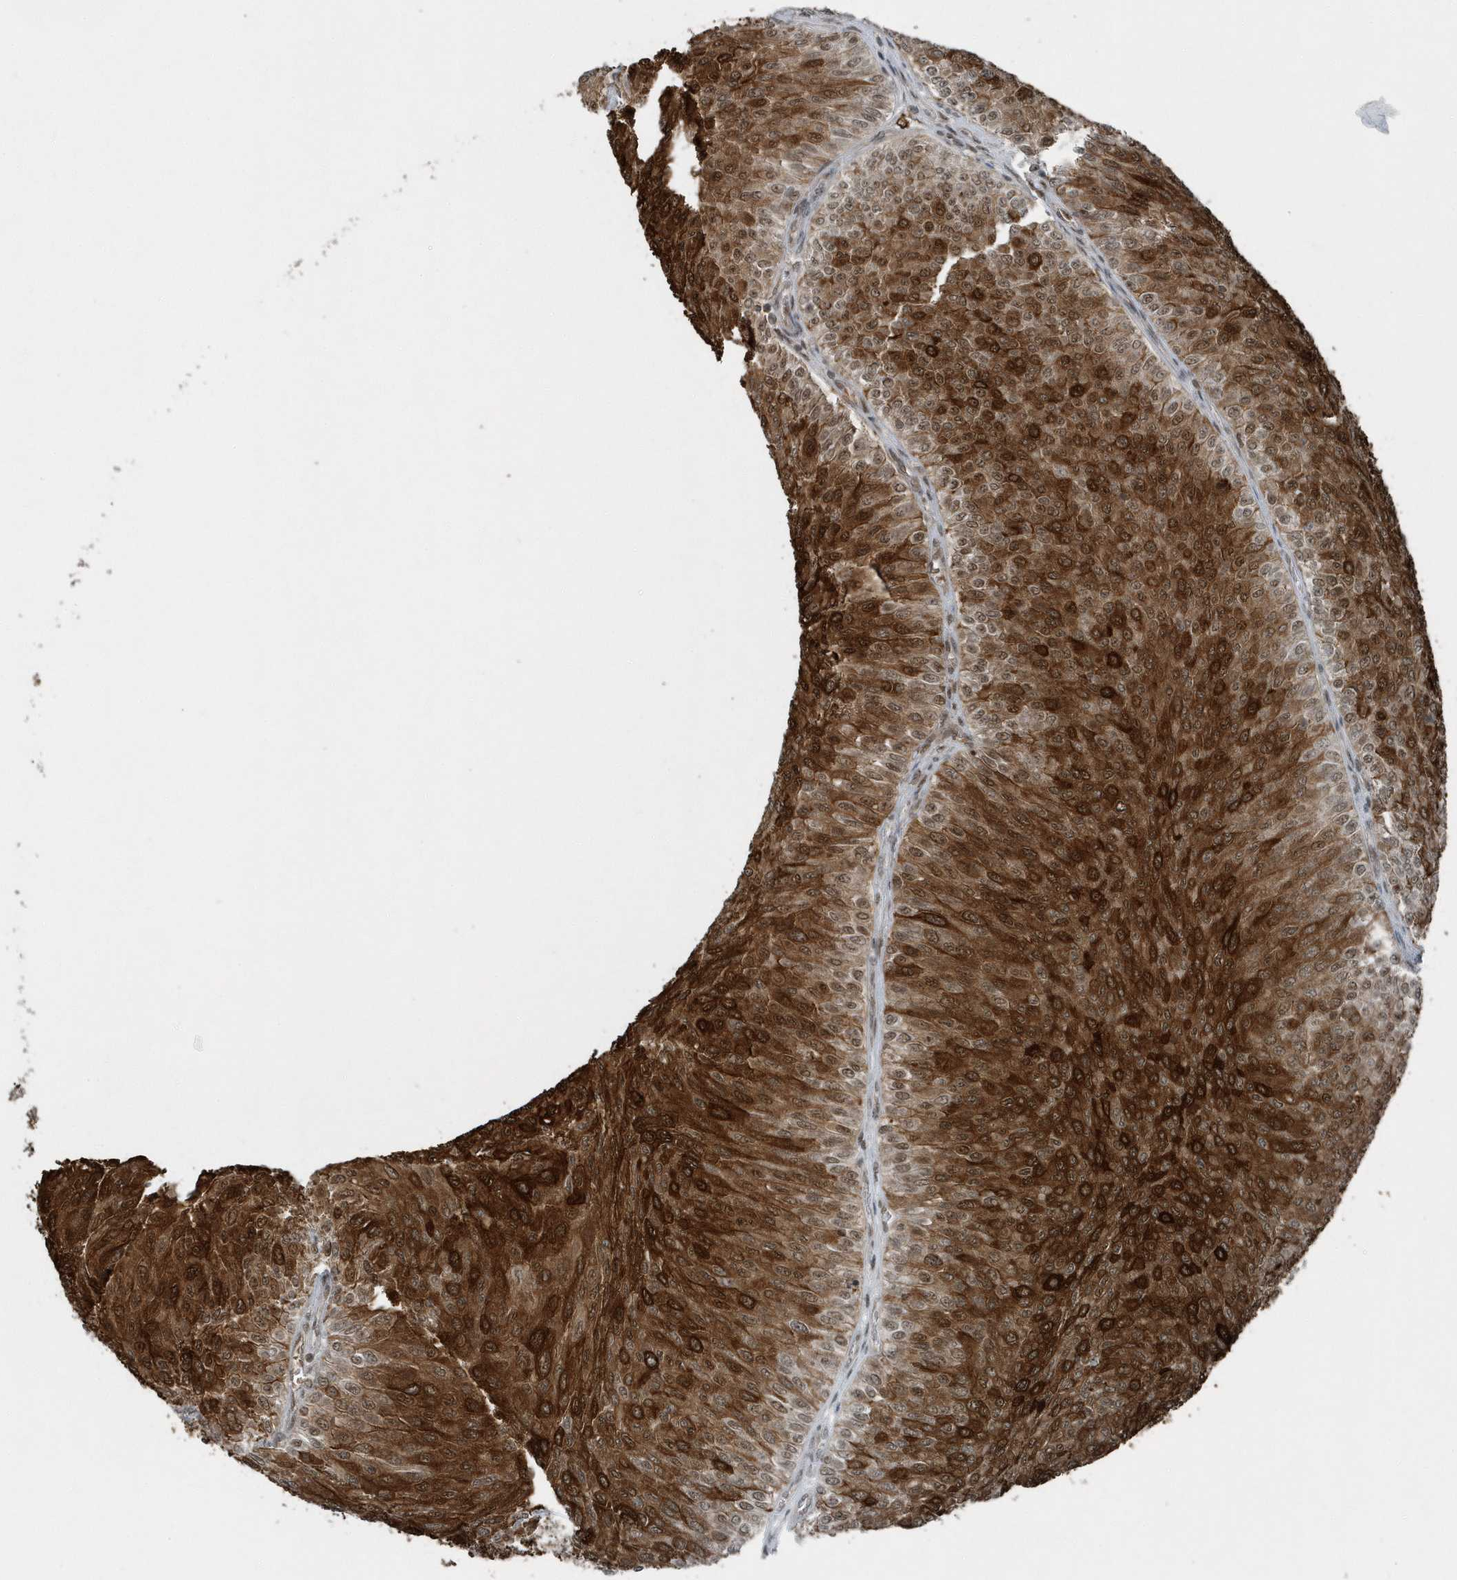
{"staining": {"intensity": "strong", "quantity": ">75%", "location": "cytoplasmic/membranous,nuclear"}, "tissue": "urothelial cancer", "cell_type": "Tumor cells", "image_type": "cancer", "snomed": [{"axis": "morphology", "description": "Urothelial carcinoma, Low grade"}, {"axis": "topography", "description": "Urinary bladder"}], "caption": "The image reveals a brown stain indicating the presence of a protein in the cytoplasmic/membranous and nuclear of tumor cells in urothelial cancer.", "gene": "YTHDC1", "patient": {"sex": "male", "age": 78}}